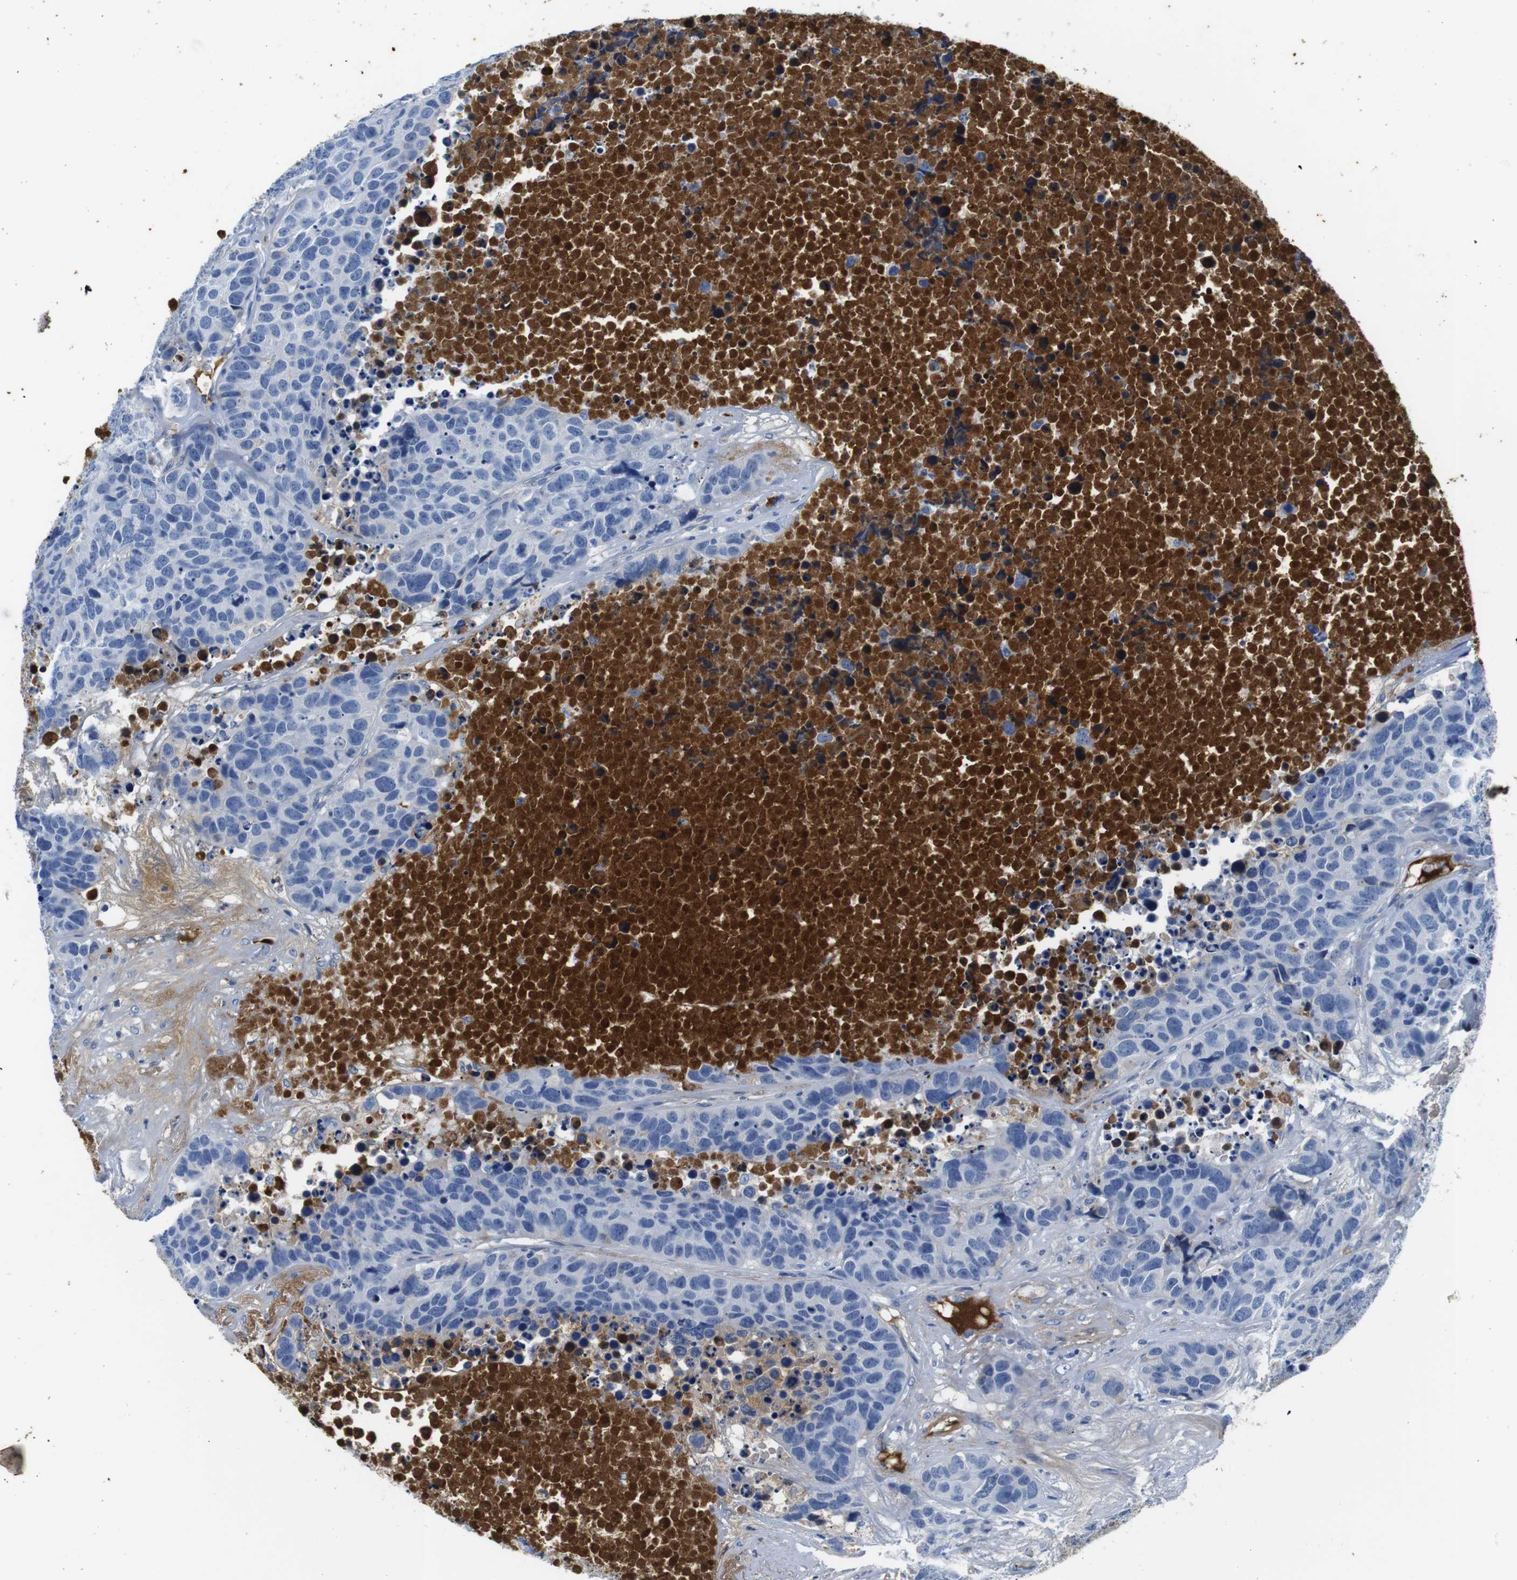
{"staining": {"intensity": "negative", "quantity": "none", "location": "none"}, "tissue": "carcinoid", "cell_type": "Tumor cells", "image_type": "cancer", "snomed": [{"axis": "morphology", "description": "Carcinoid, malignant, NOS"}, {"axis": "topography", "description": "Lung"}], "caption": "Immunohistochemical staining of carcinoid shows no significant expression in tumor cells. (Immunohistochemistry, brightfield microscopy, high magnification).", "gene": "IGKC", "patient": {"sex": "male", "age": 60}}